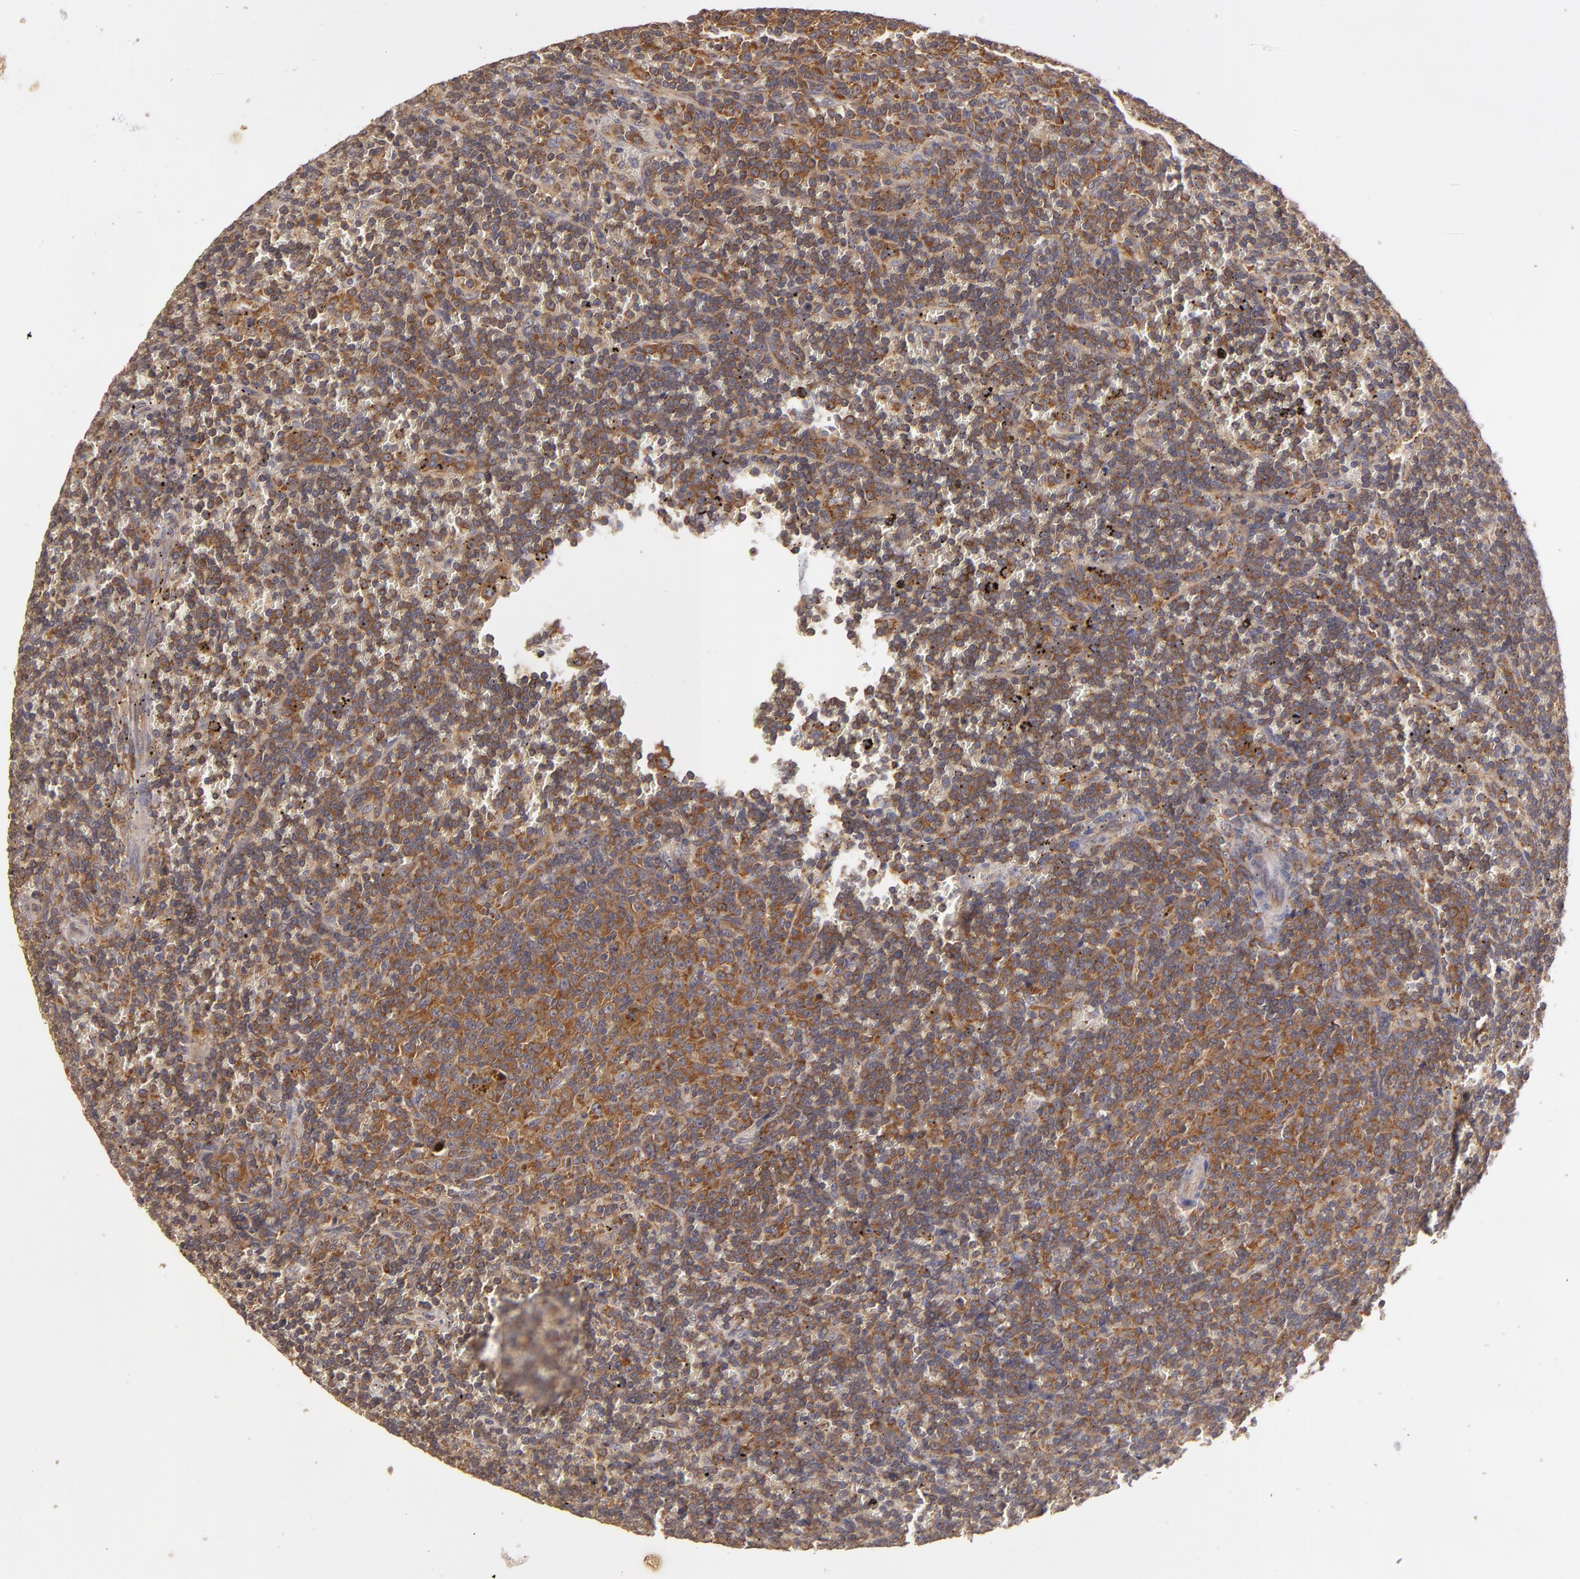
{"staining": {"intensity": "moderate", "quantity": "25%-75%", "location": "cytoplasmic/membranous"}, "tissue": "lymphoma", "cell_type": "Tumor cells", "image_type": "cancer", "snomed": [{"axis": "morphology", "description": "Malignant lymphoma, non-Hodgkin's type, Low grade"}, {"axis": "topography", "description": "Spleen"}], "caption": "Lymphoma stained with immunohistochemistry reveals moderate cytoplasmic/membranous positivity in approximately 25%-75% of tumor cells.", "gene": "UPF3B", "patient": {"sex": "male", "age": 80}}